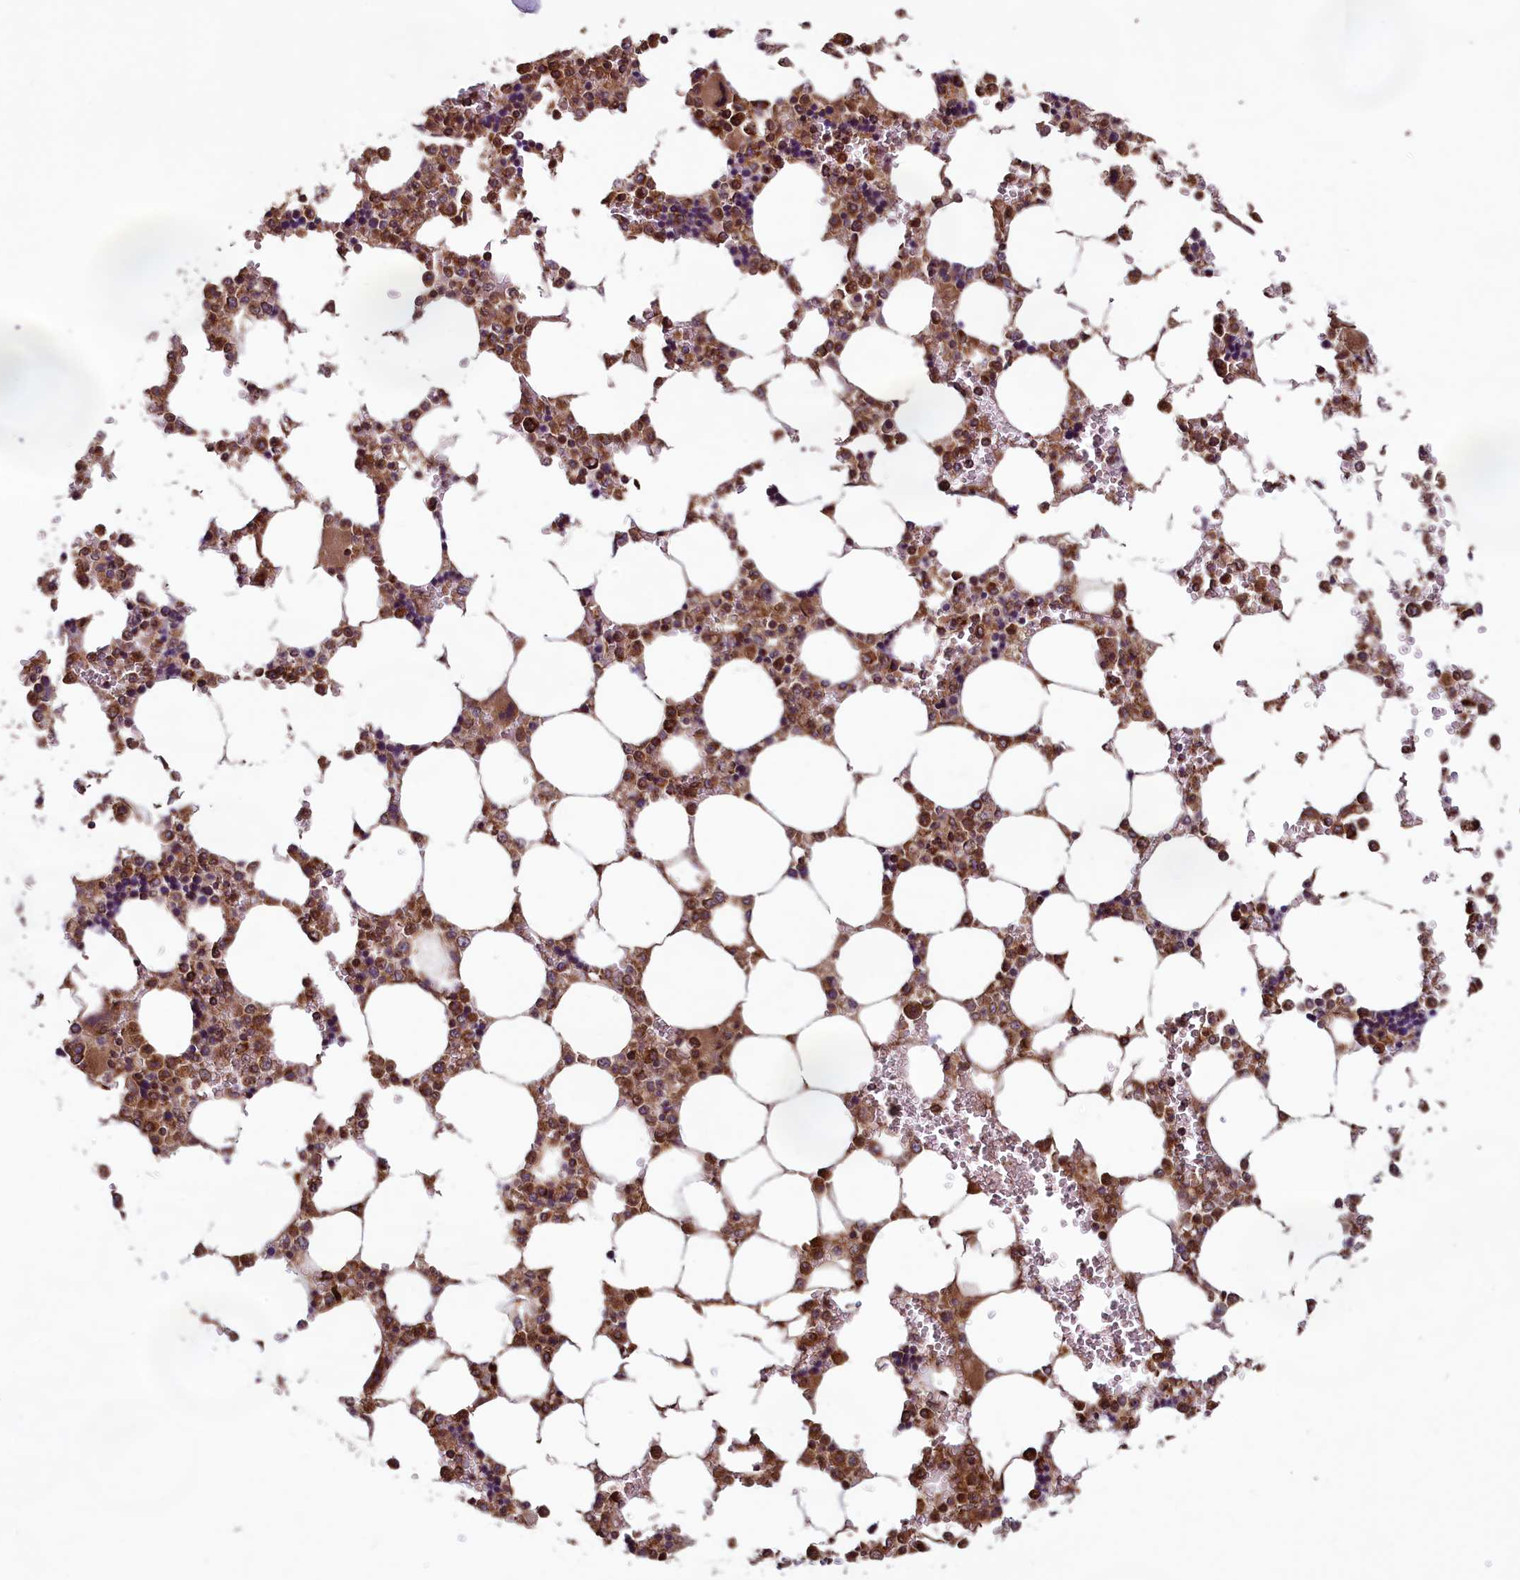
{"staining": {"intensity": "moderate", "quantity": ">75%", "location": "cytoplasmic/membranous,nuclear"}, "tissue": "bone marrow", "cell_type": "Hematopoietic cells", "image_type": "normal", "snomed": [{"axis": "morphology", "description": "Normal tissue, NOS"}, {"axis": "topography", "description": "Bone marrow"}], "caption": "Brown immunohistochemical staining in unremarkable human bone marrow displays moderate cytoplasmic/membranous,nuclear positivity in approximately >75% of hematopoietic cells. (Brightfield microscopy of DAB IHC at high magnification).", "gene": "CCDC15", "patient": {"sex": "male", "age": 64}}